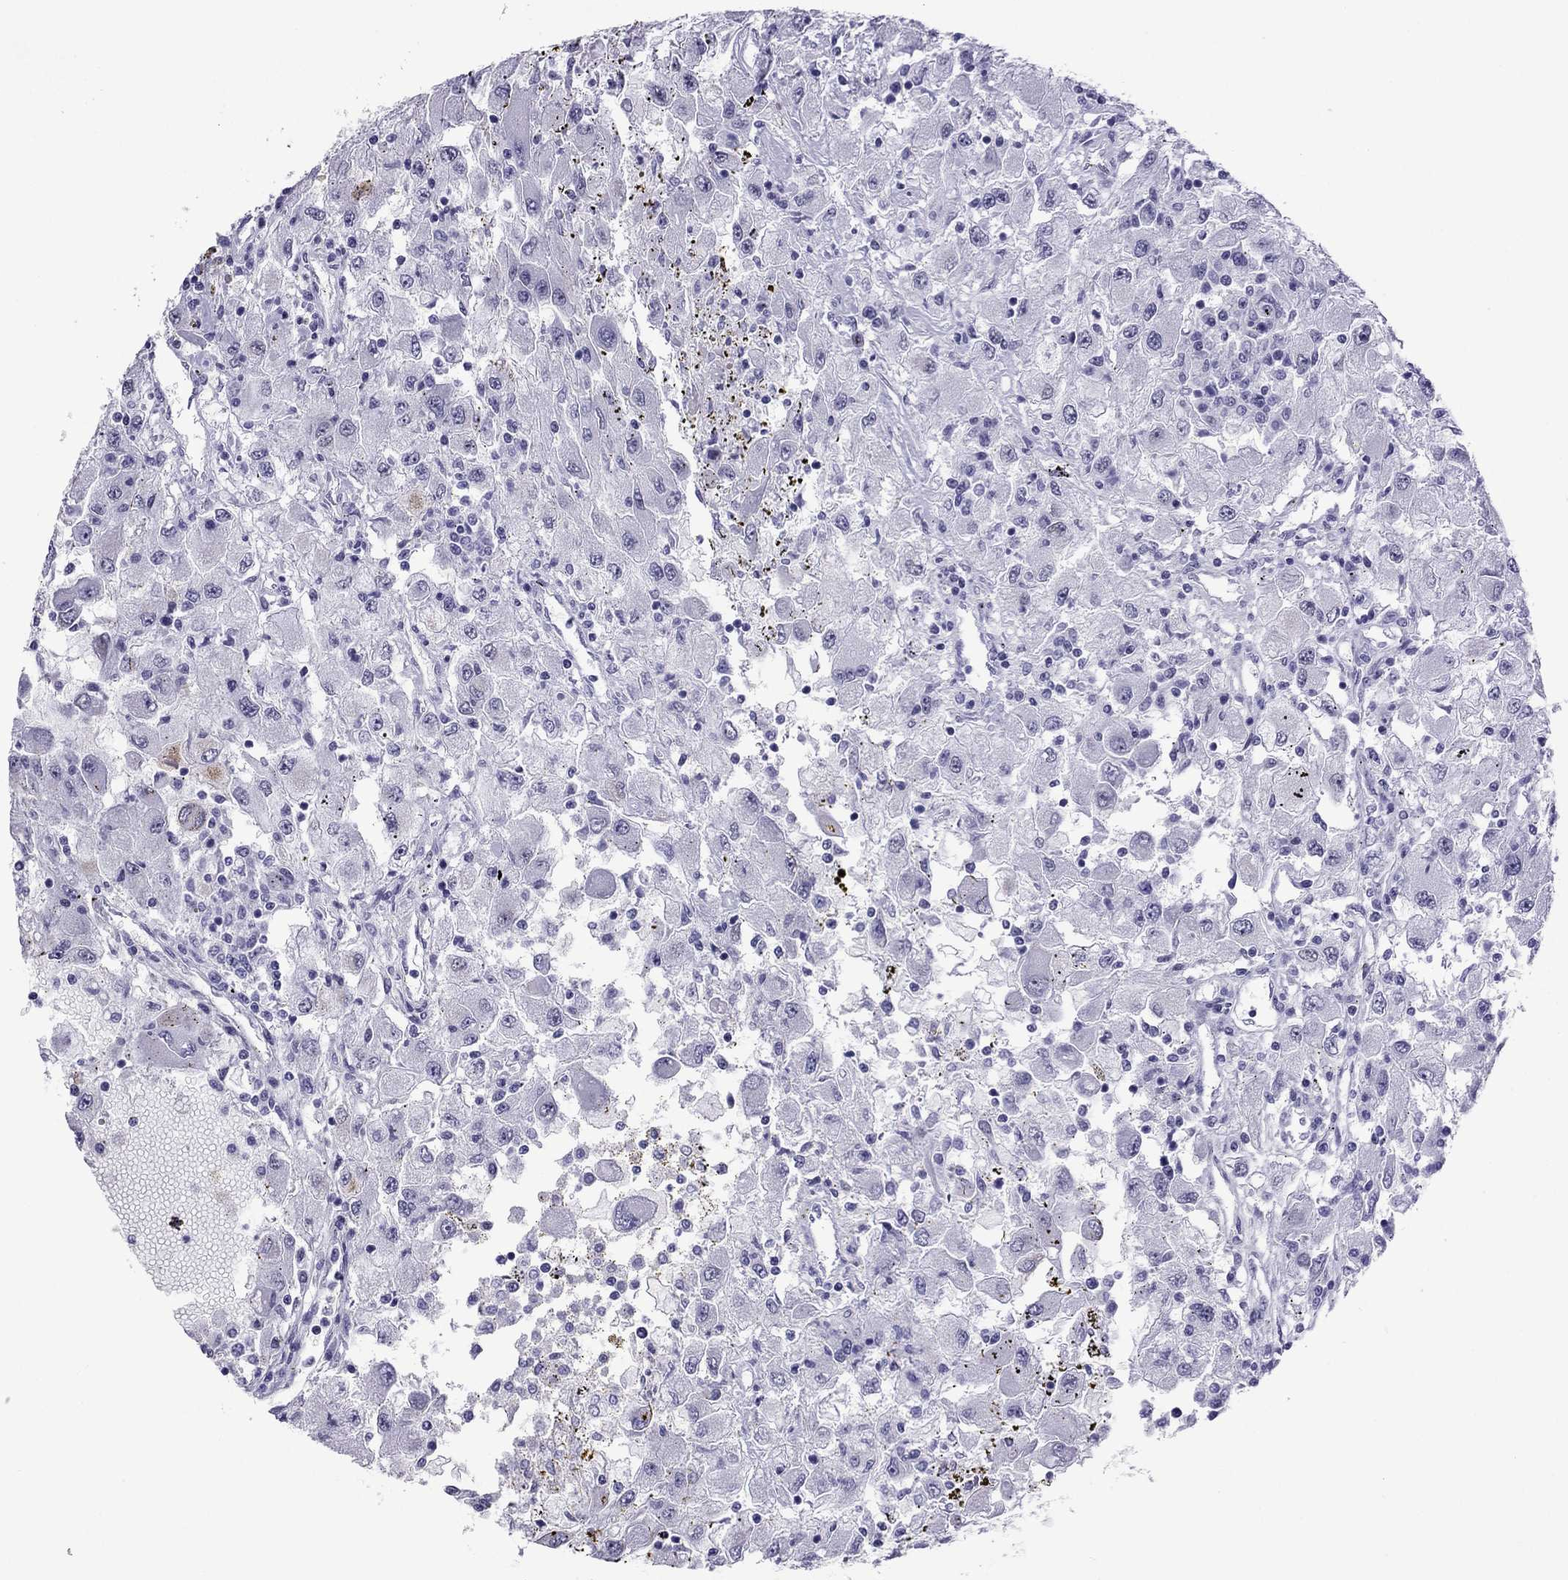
{"staining": {"intensity": "negative", "quantity": "none", "location": "none"}, "tissue": "renal cancer", "cell_type": "Tumor cells", "image_type": "cancer", "snomed": [{"axis": "morphology", "description": "Adenocarcinoma, NOS"}, {"axis": "topography", "description": "Kidney"}], "caption": "Tumor cells are negative for protein expression in human renal adenocarcinoma.", "gene": "ZNF646", "patient": {"sex": "female", "age": 67}}